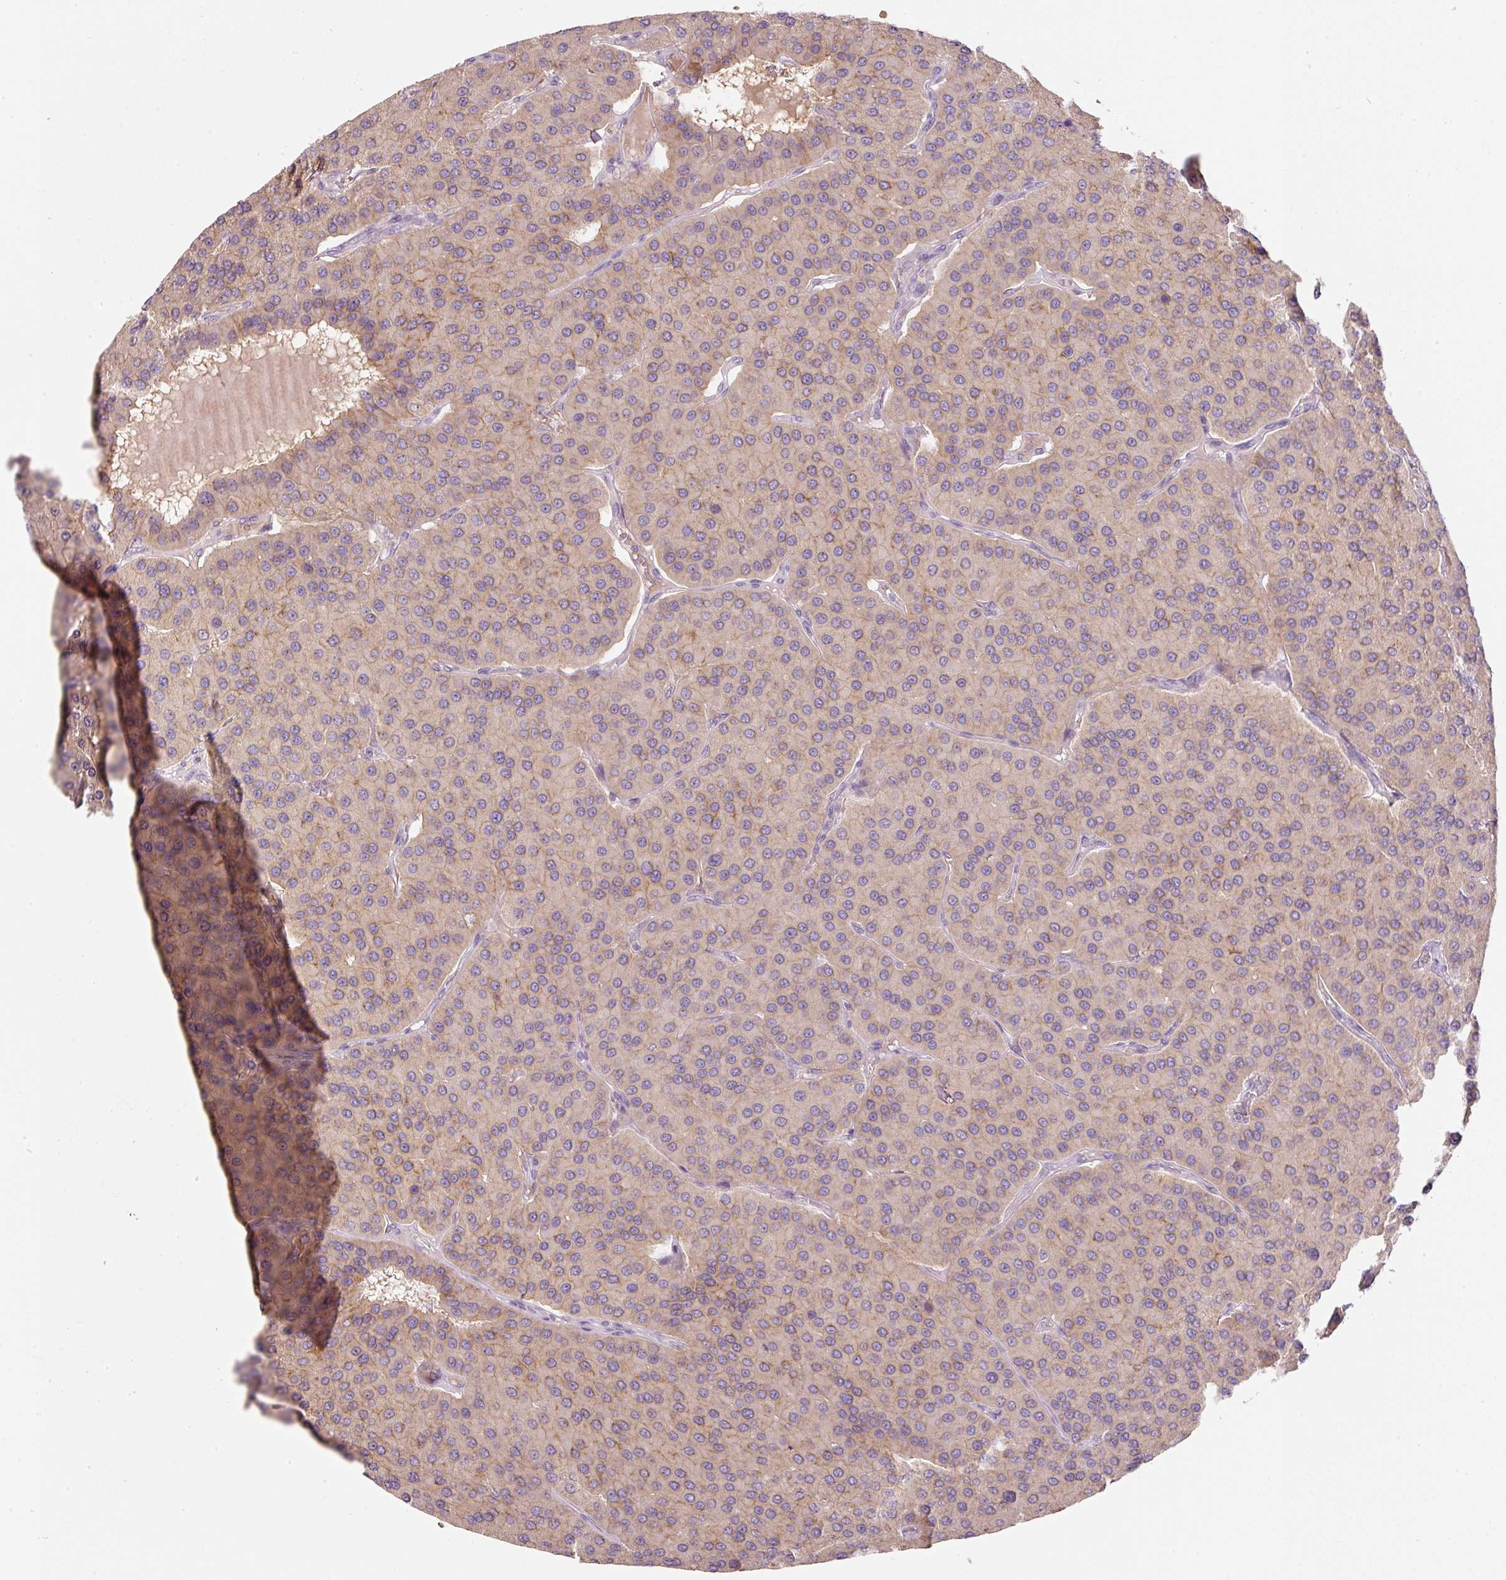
{"staining": {"intensity": "weak", "quantity": "<25%", "location": "cytoplasmic/membranous"}, "tissue": "parathyroid gland", "cell_type": "Glandular cells", "image_type": "normal", "snomed": [{"axis": "morphology", "description": "Normal tissue, NOS"}, {"axis": "morphology", "description": "Adenoma, NOS"}, {"axis": "topography", "description": "Parathyroid gland"}], "caption": "The immunohistochemistry histopathology image has no significant expression in glandular cells of parathyroid gland. Nuclei are stained in blue.", "gene": "TMEM37", "patient": {"sex": "female", "age": 86}}